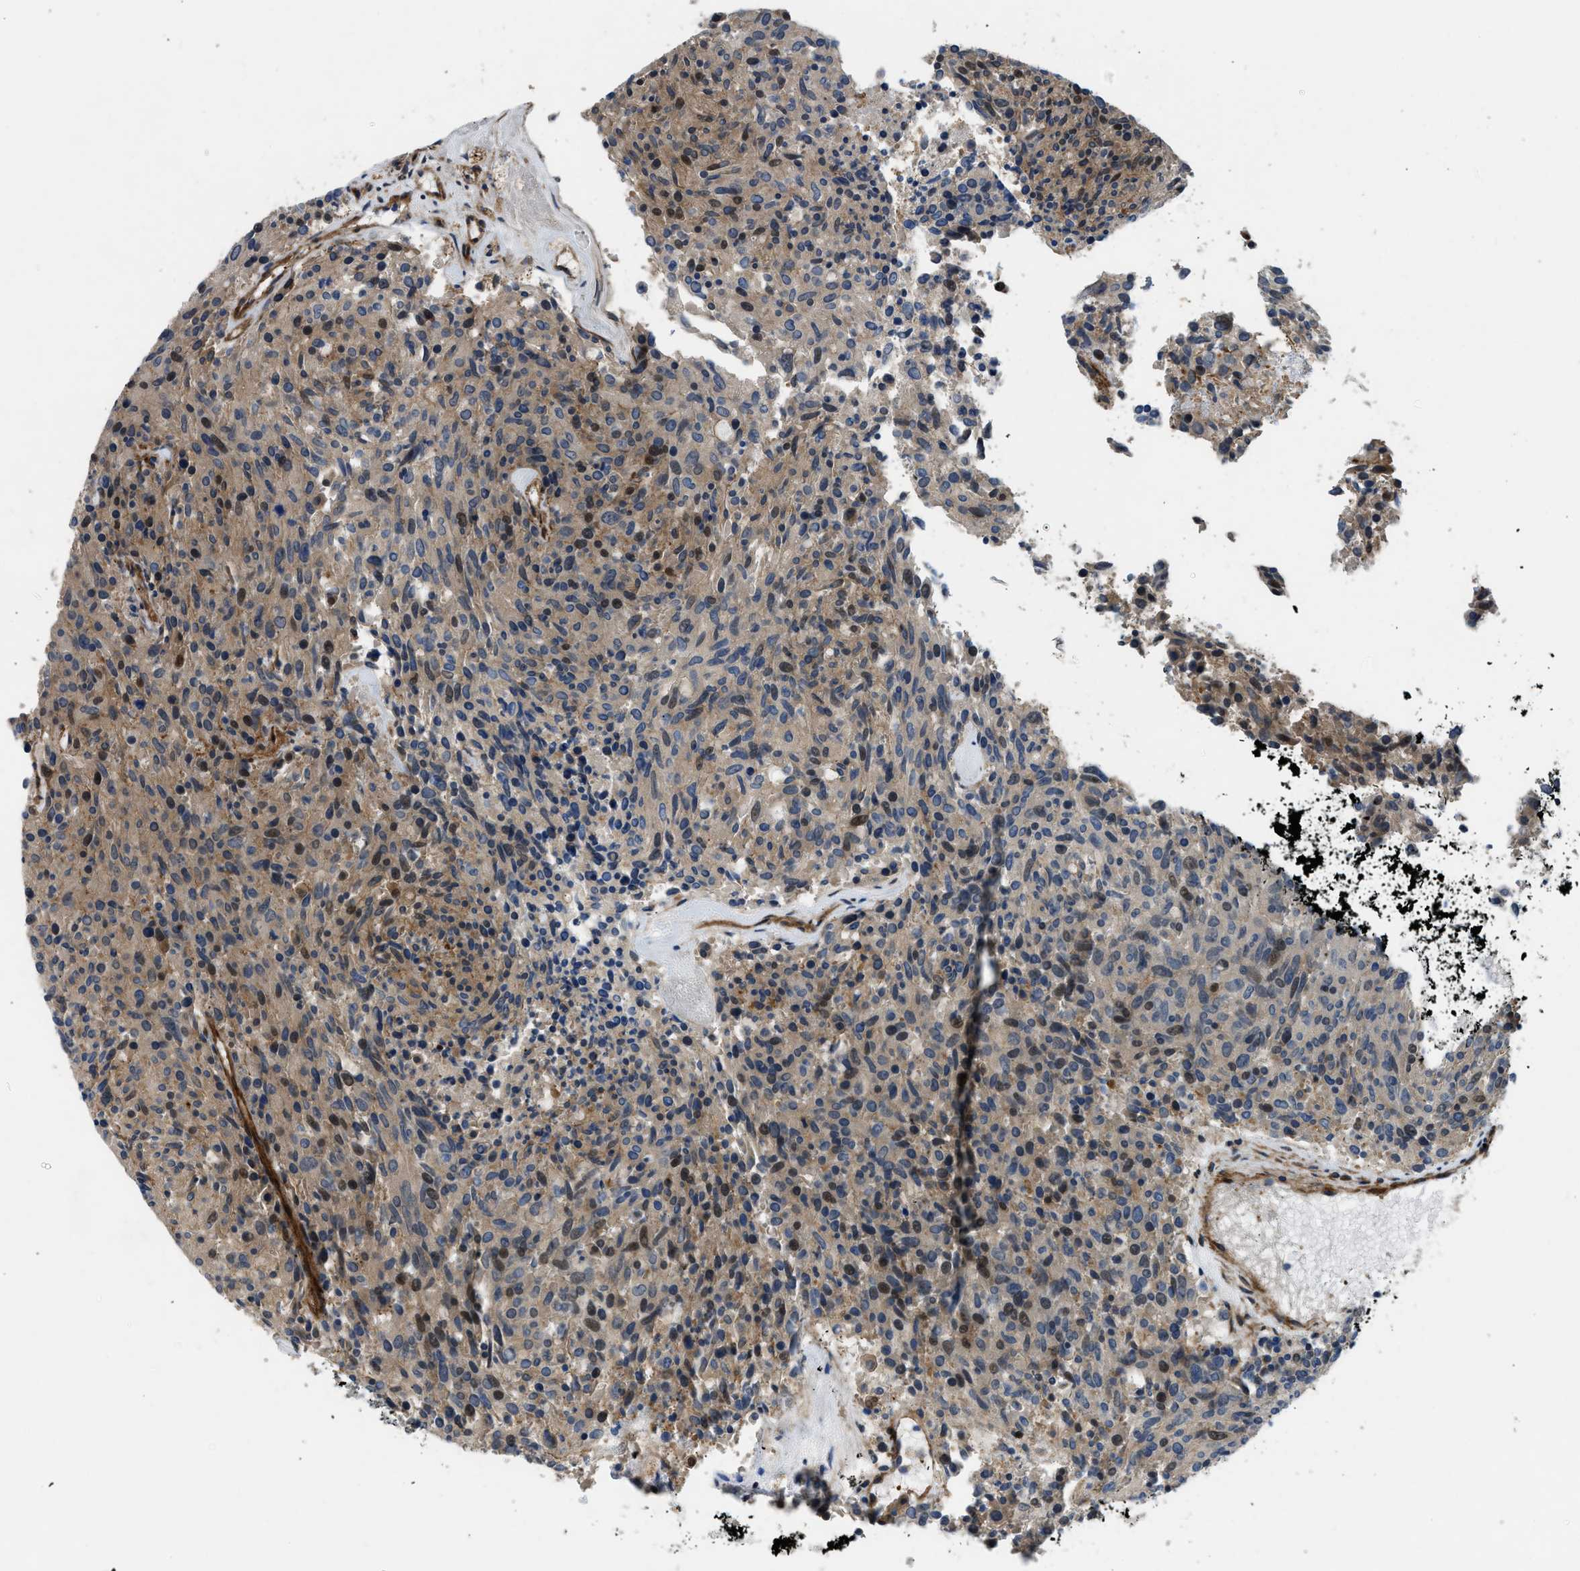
{"staining": {"intensity": "moderate", "quantity": ">75%", "location": "cytoplasmic/membranous,nuclear"}, "tissue": "carcinoid", "cell_type": "Tumor cells", "image_type": "cancer", "snomed": [{"axis": "morphology", "description": "Carcinoid, malignant, NOS"}, {"axis": "topography", "description": "Pancreas"}], "caption": "The histopathology image displays a brown stain indicating the presence of a protein in the cytoplasmic/membranous and nuclear of tumor cells in malignant carcinoid. (Brightfield microscopy of DAB IHC at high magnification).", "gene": "NYNRIN", "patient": {"sex": "female", "age": 54}}